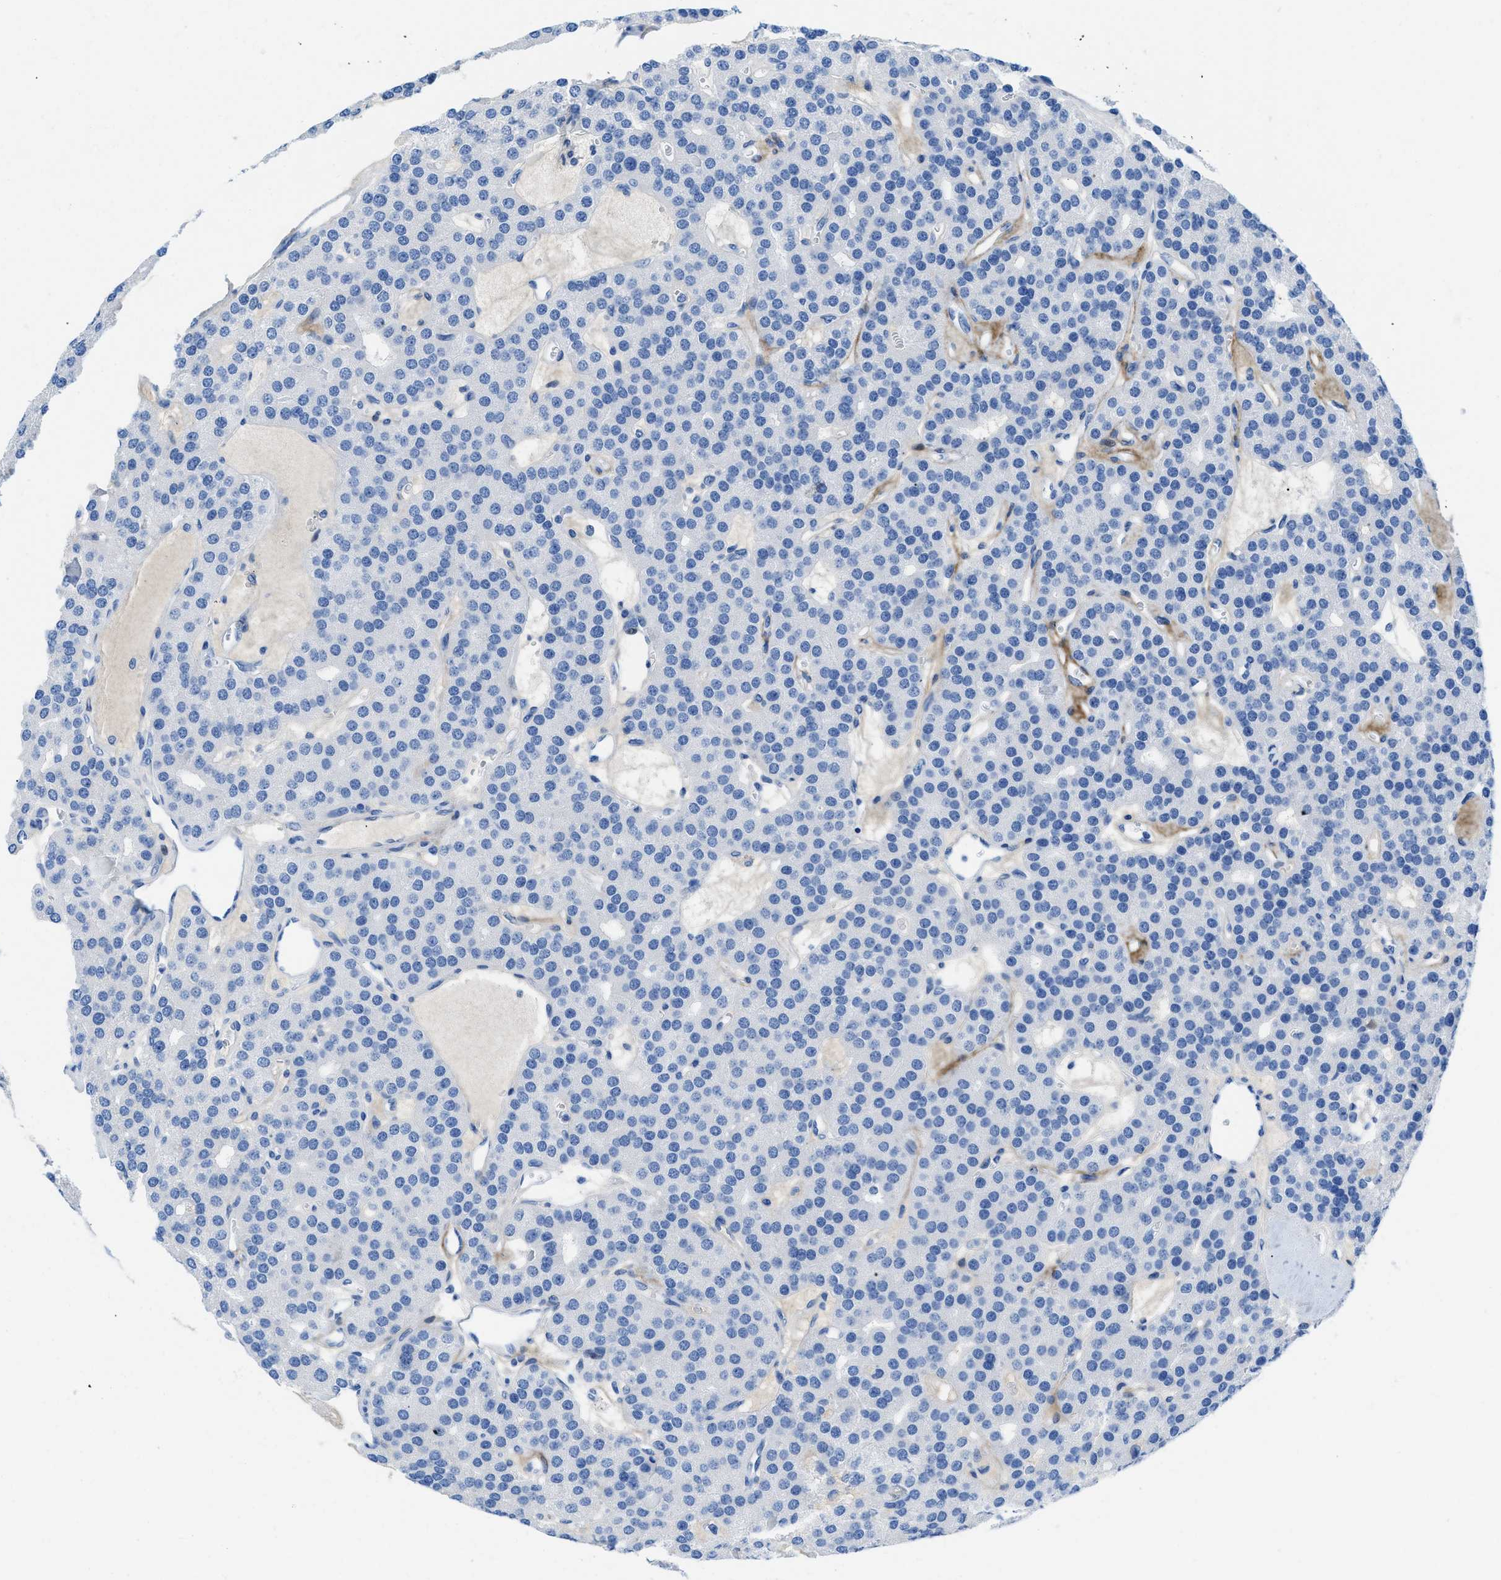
{"staining": {"intensity": "negative", "quantity": "none", "location": "none"}, "tissue": "parathyroid gland", "cell_type": "Glandular cells", "image_type": "normal", "snomed": [{"axis": "morphology", "description": "Normal tissue, NOS"}, {"axis": "morphology", "description": "Adenoma, NOS"}, {"axis": "topography", "description": "Parathyroid gland"}], "caption": "Immunohistochemistry of normal human parathyroid gland exhibits no staining in glandular cells.", "gene": "COL3A1", "patient": {"sex": "female", "age": 86}}